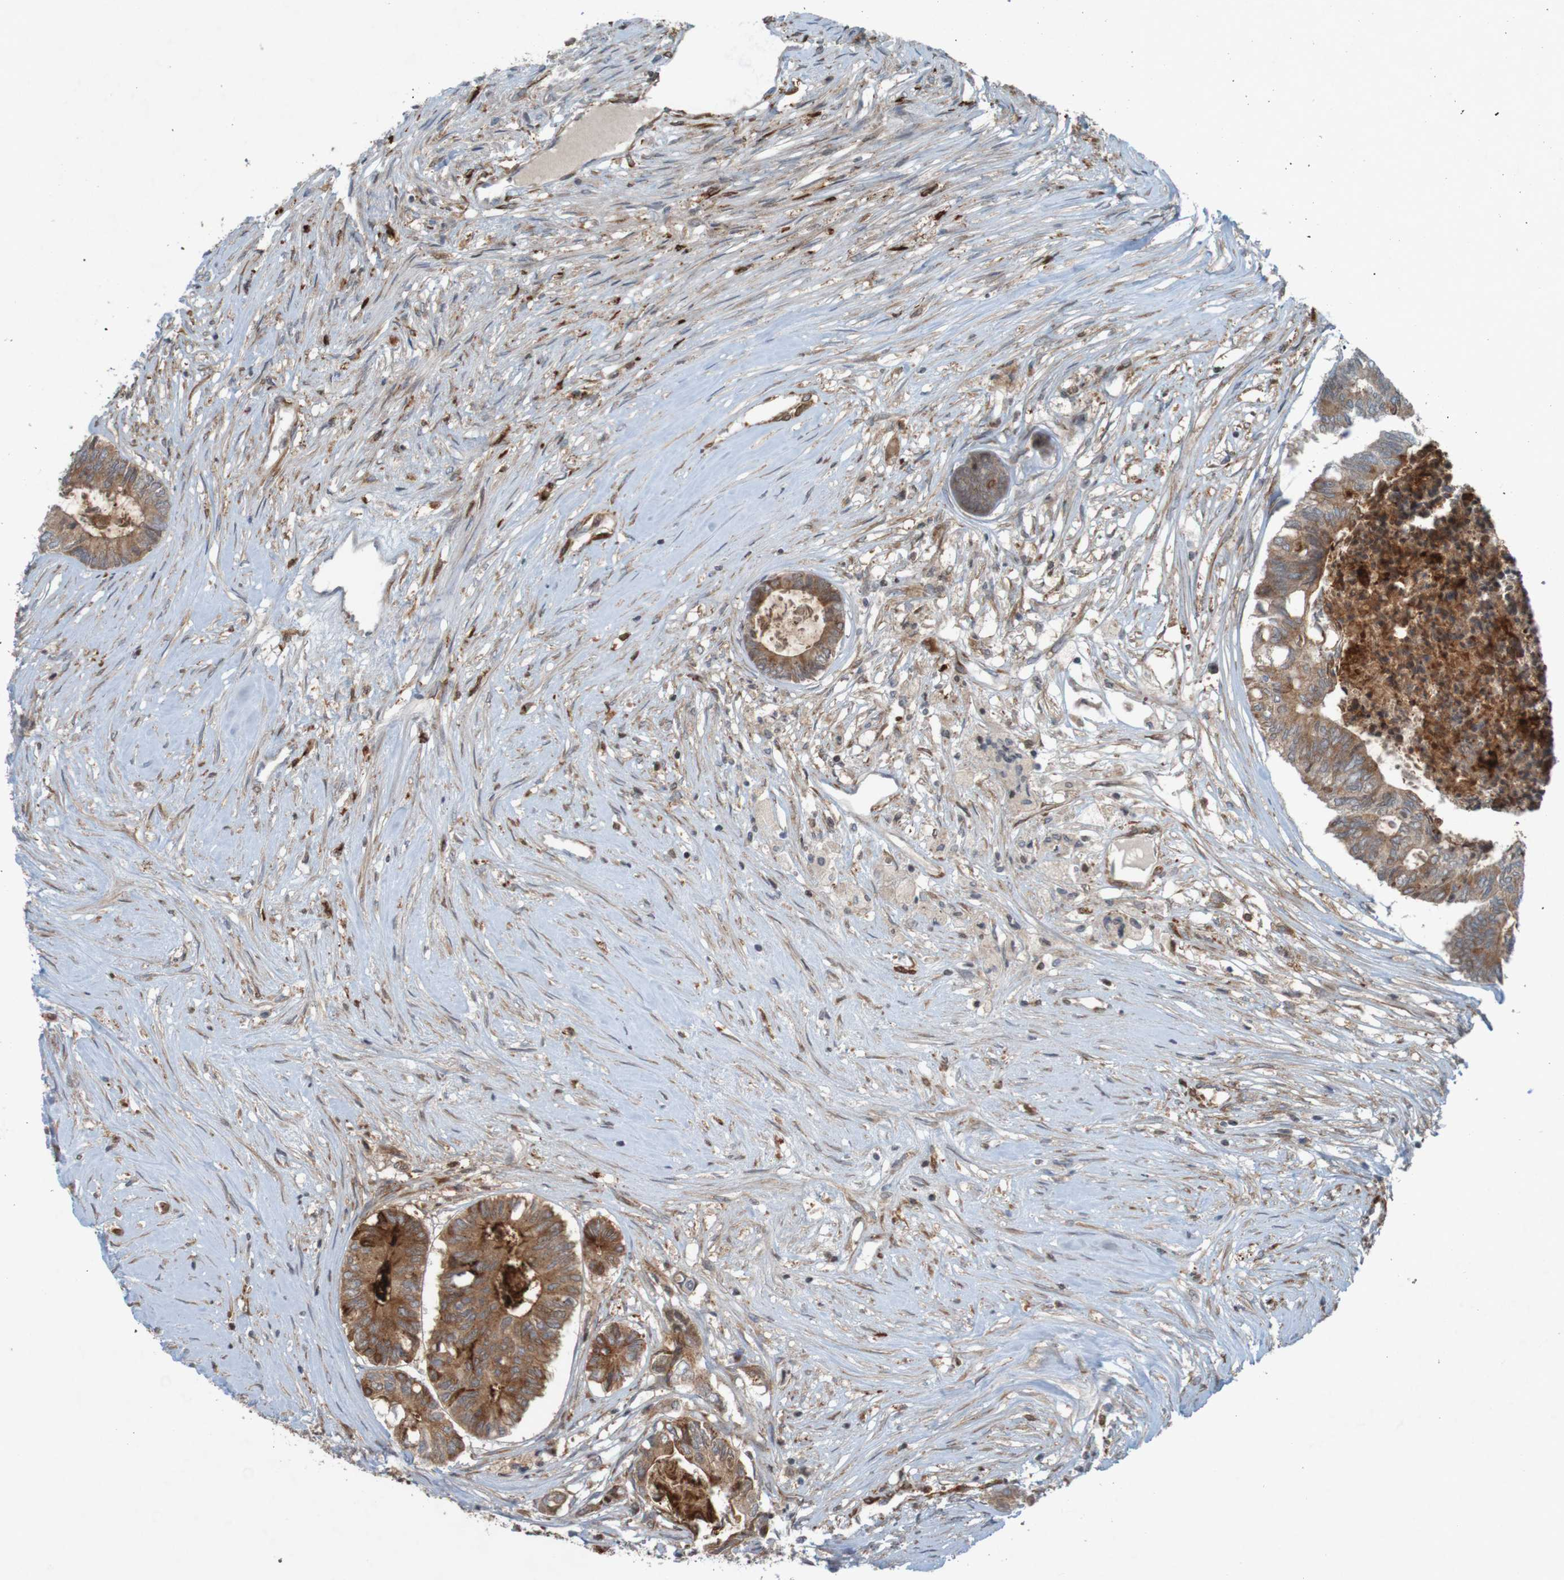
{"staining": {"intensity": "moderate", "quantity": ">75%", "location": "cytoplasmic/membranous"}, "tissue": "colorectal cancer", "cell_type": "Tumor cells", "image_type": "cancer", "snomed": [{"axis": "morphology", "description": "Adenocarcinoma, NOS"}, {"axis": "topography", "description": "Rectum"}], "caption": "This histopathology image exhibits colorectal cancer stained with immunohistochemistry to label a protein in brown. The cytoplasmic/membranous of tumor cells show moderate positivity for the protein. Nuclei are counter-stained blue.", "gene": "GUCY1A1", "patient": {"sex": "male", "age": 63}}